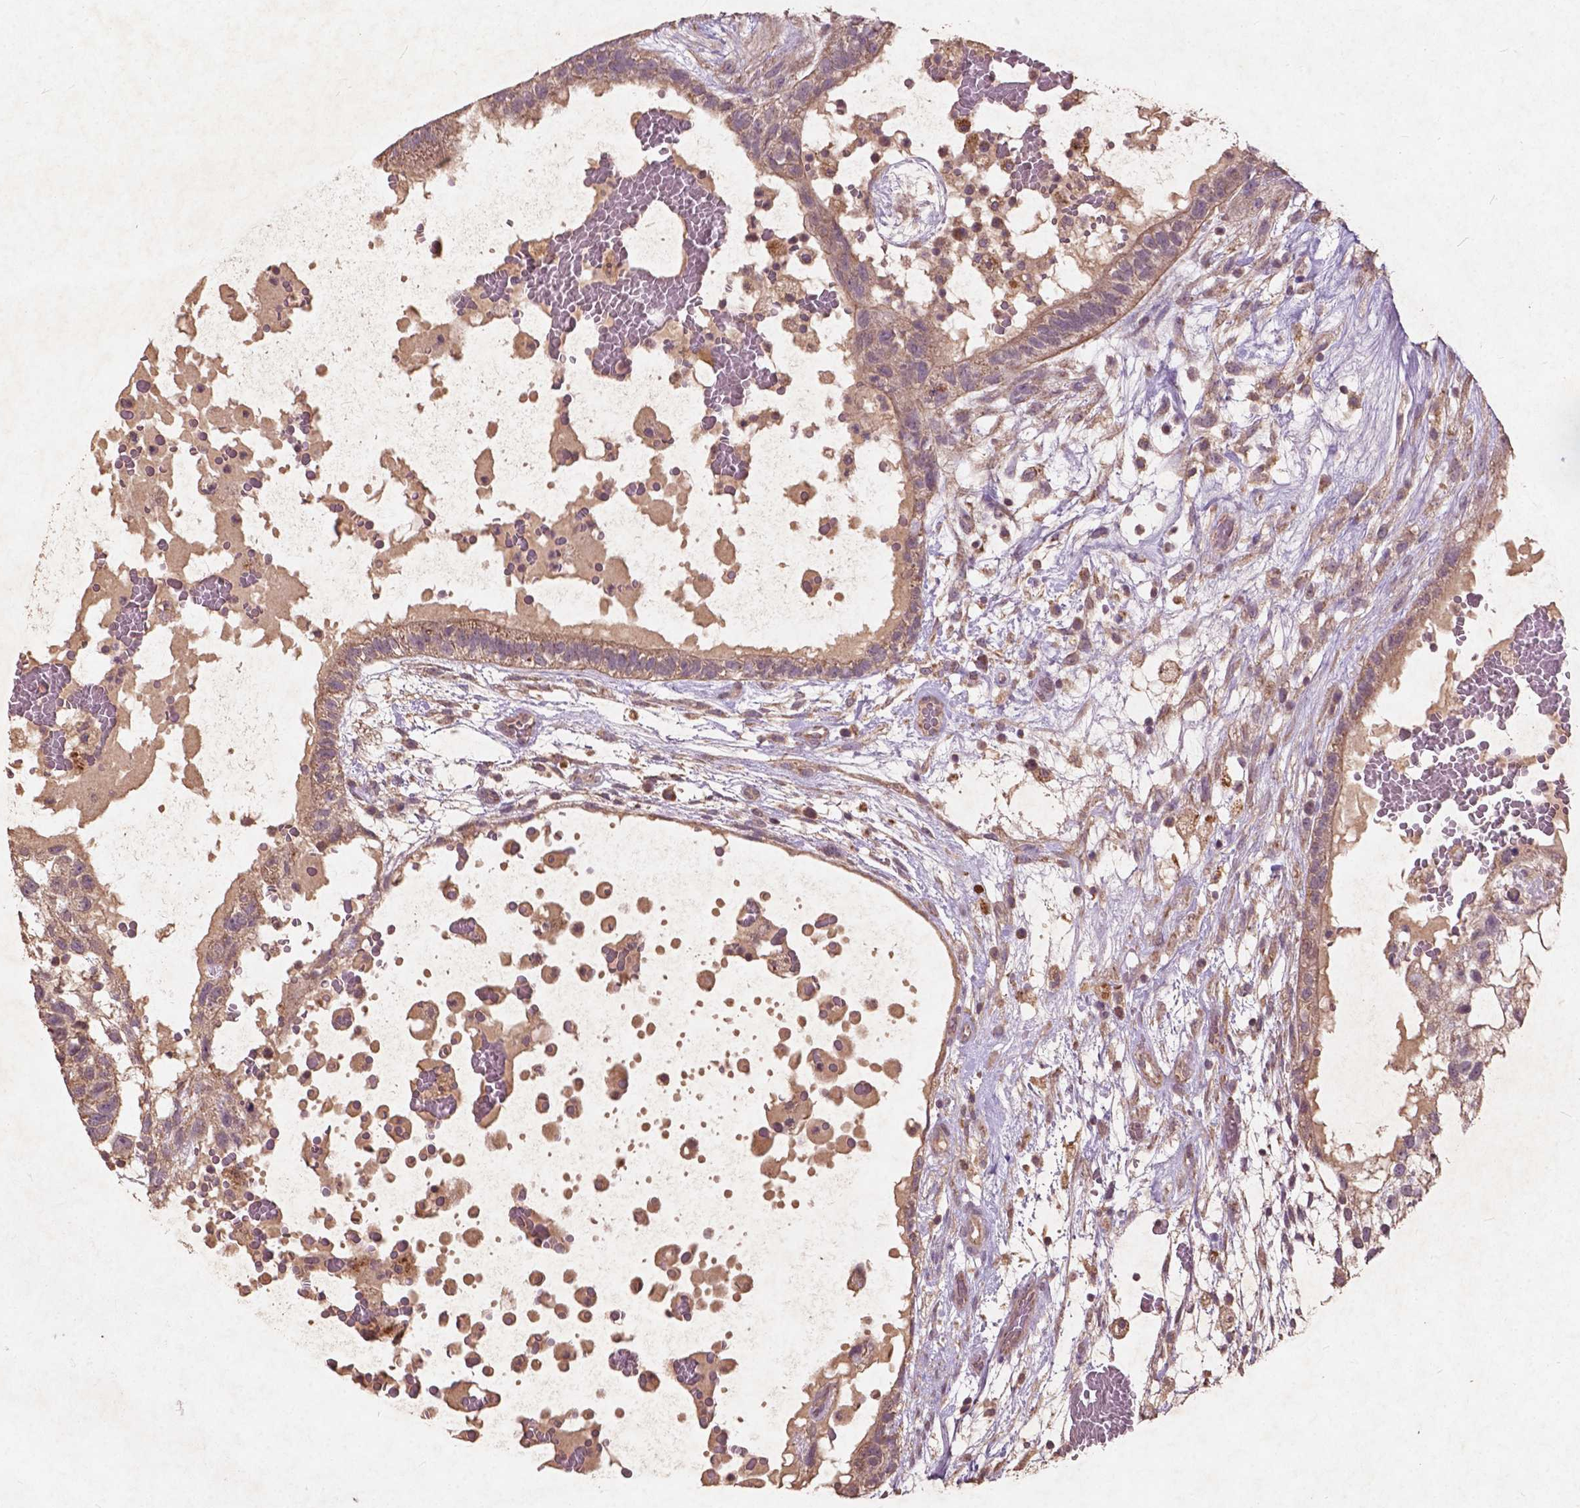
{"staining": {"intensity": "moderate", "quantity": ">75%", "location": "cytoplasmic/membranous"}, "tissue": "testis cancer", "cell_type": "Tumor cells", "image_type": "cancer", "snomed": [{"axis": "morphology", "description": "Normal tissue, NOS"}, {"axis": "morphology", "description": "Carcinoma, Embryonal, NOS"}, {"axis": "topography", "description": "Testis"}], "caption": "A medium amount of moderate cytoplasmic/membranous expression is seen in about >75% of tumor cells in testis cancer tissue.", "gene": "ST6GALNAC5", "patient": {"sex": "male", "age": 32}}